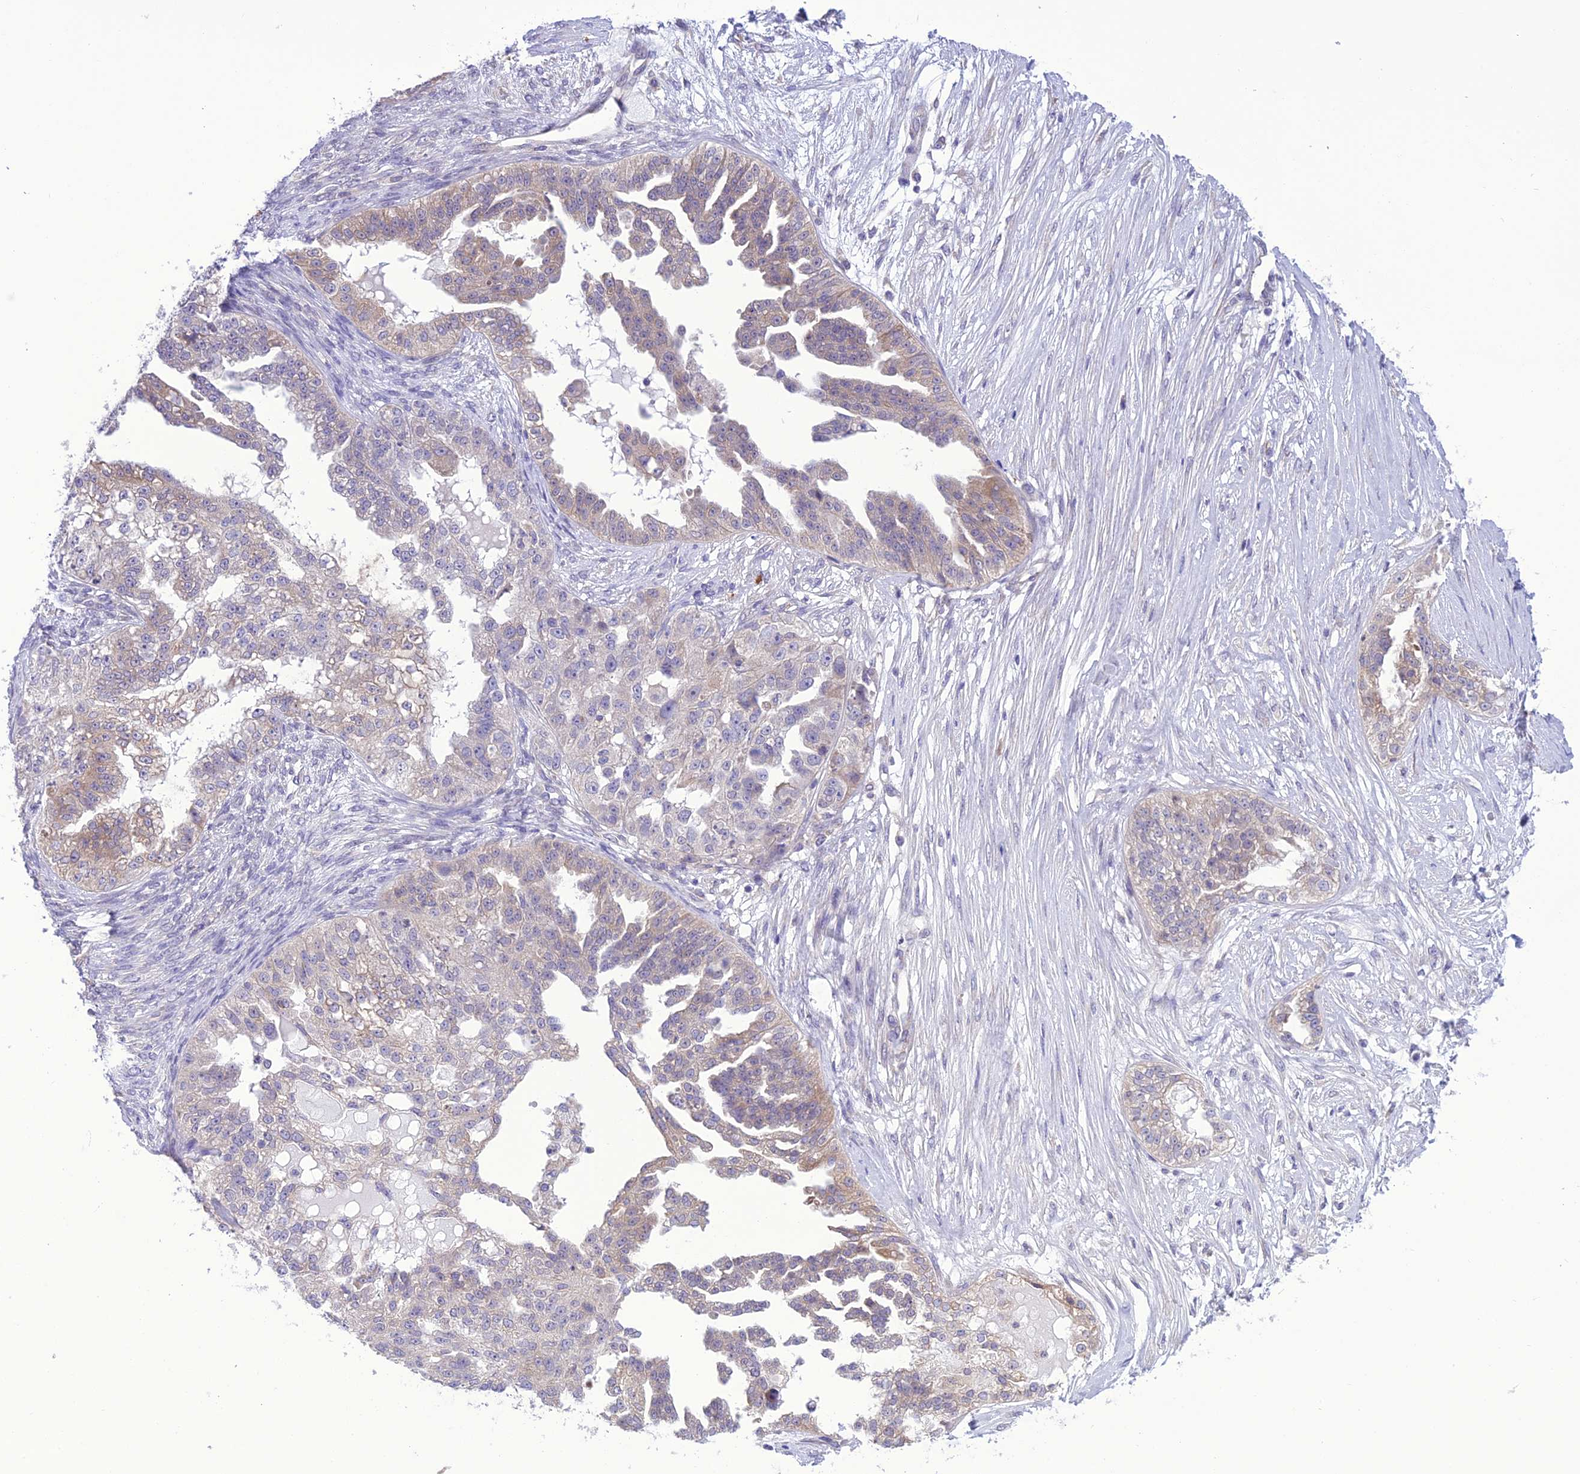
{"staining": {"intensity": "weak", "quantity": "<25%", "location": "cytoplasmic/membranous"}, "tissue": "ovarian cancer", "cell_type": "Tumor cells", "image_type": "cancer", "snomed": [{"axis": "morphology", "description": "Cystadenocarcinoma, serous, NOS"}, {"axis": "topography", "description": "Ovary"}], "caption": "A histopathology image of ovarian cancer stained for a protein demonstrates no brown staining in tumor cells.", "gene": "RNF126", "patient": {"sex": "female", "age": 58}}